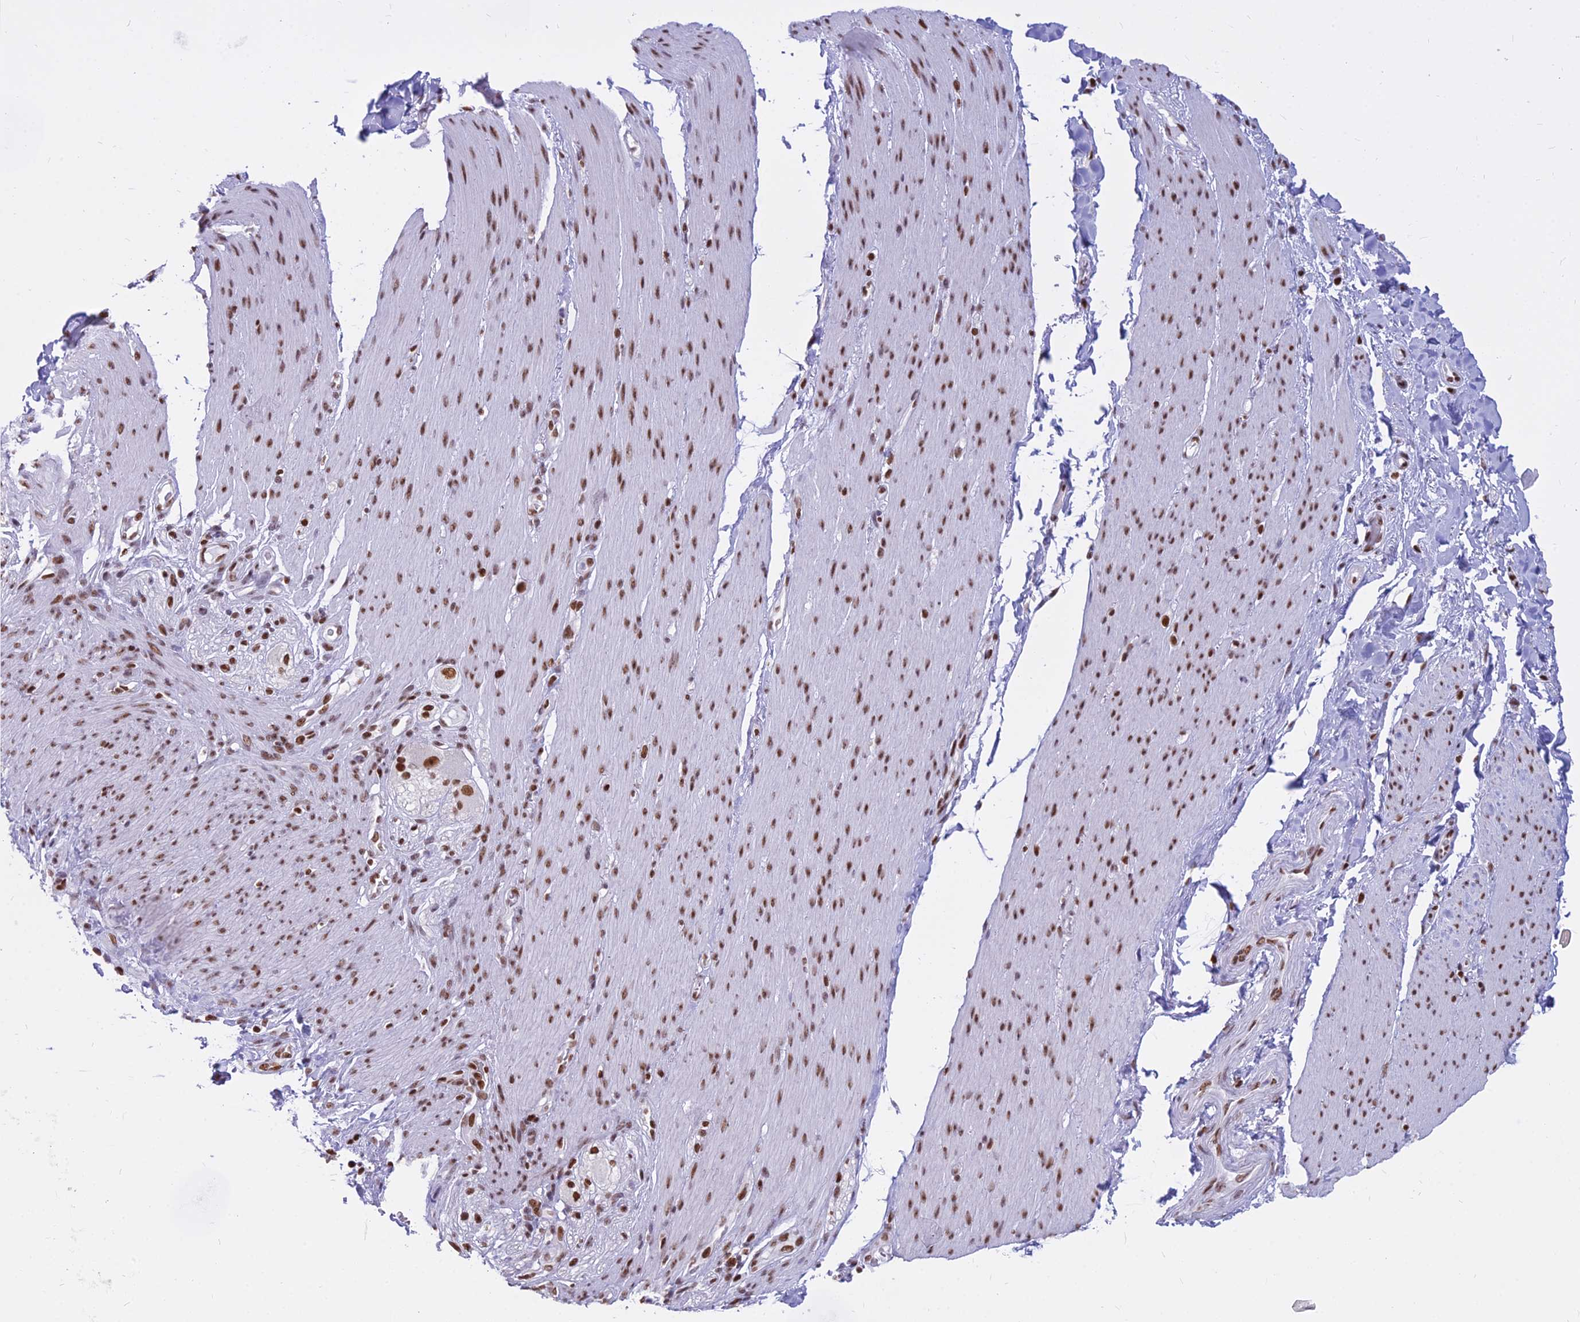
{"staining": {"intensity": "moderate", "quantity": ">75%", "location": "nuclear"}, "tissue": "adipose tissue", "cell_type": "Adipocytes", "image_type": "normal", "snomed": [{"axis": "morphology", "description": "Normal tissue, NOS"}, {"axis": "topography", "description": "Colon"}, {"axis": "topography", "description": "Peripheral nerve tissue"}], "caption": "The micrograph exhibits immunohistochemical staining of benign adipose tissue. There is moderate nuclear staining is seen in about >75% of adipocytes.", "gene": "PARP1", "patient": {"sex": "female", "age": 61}}